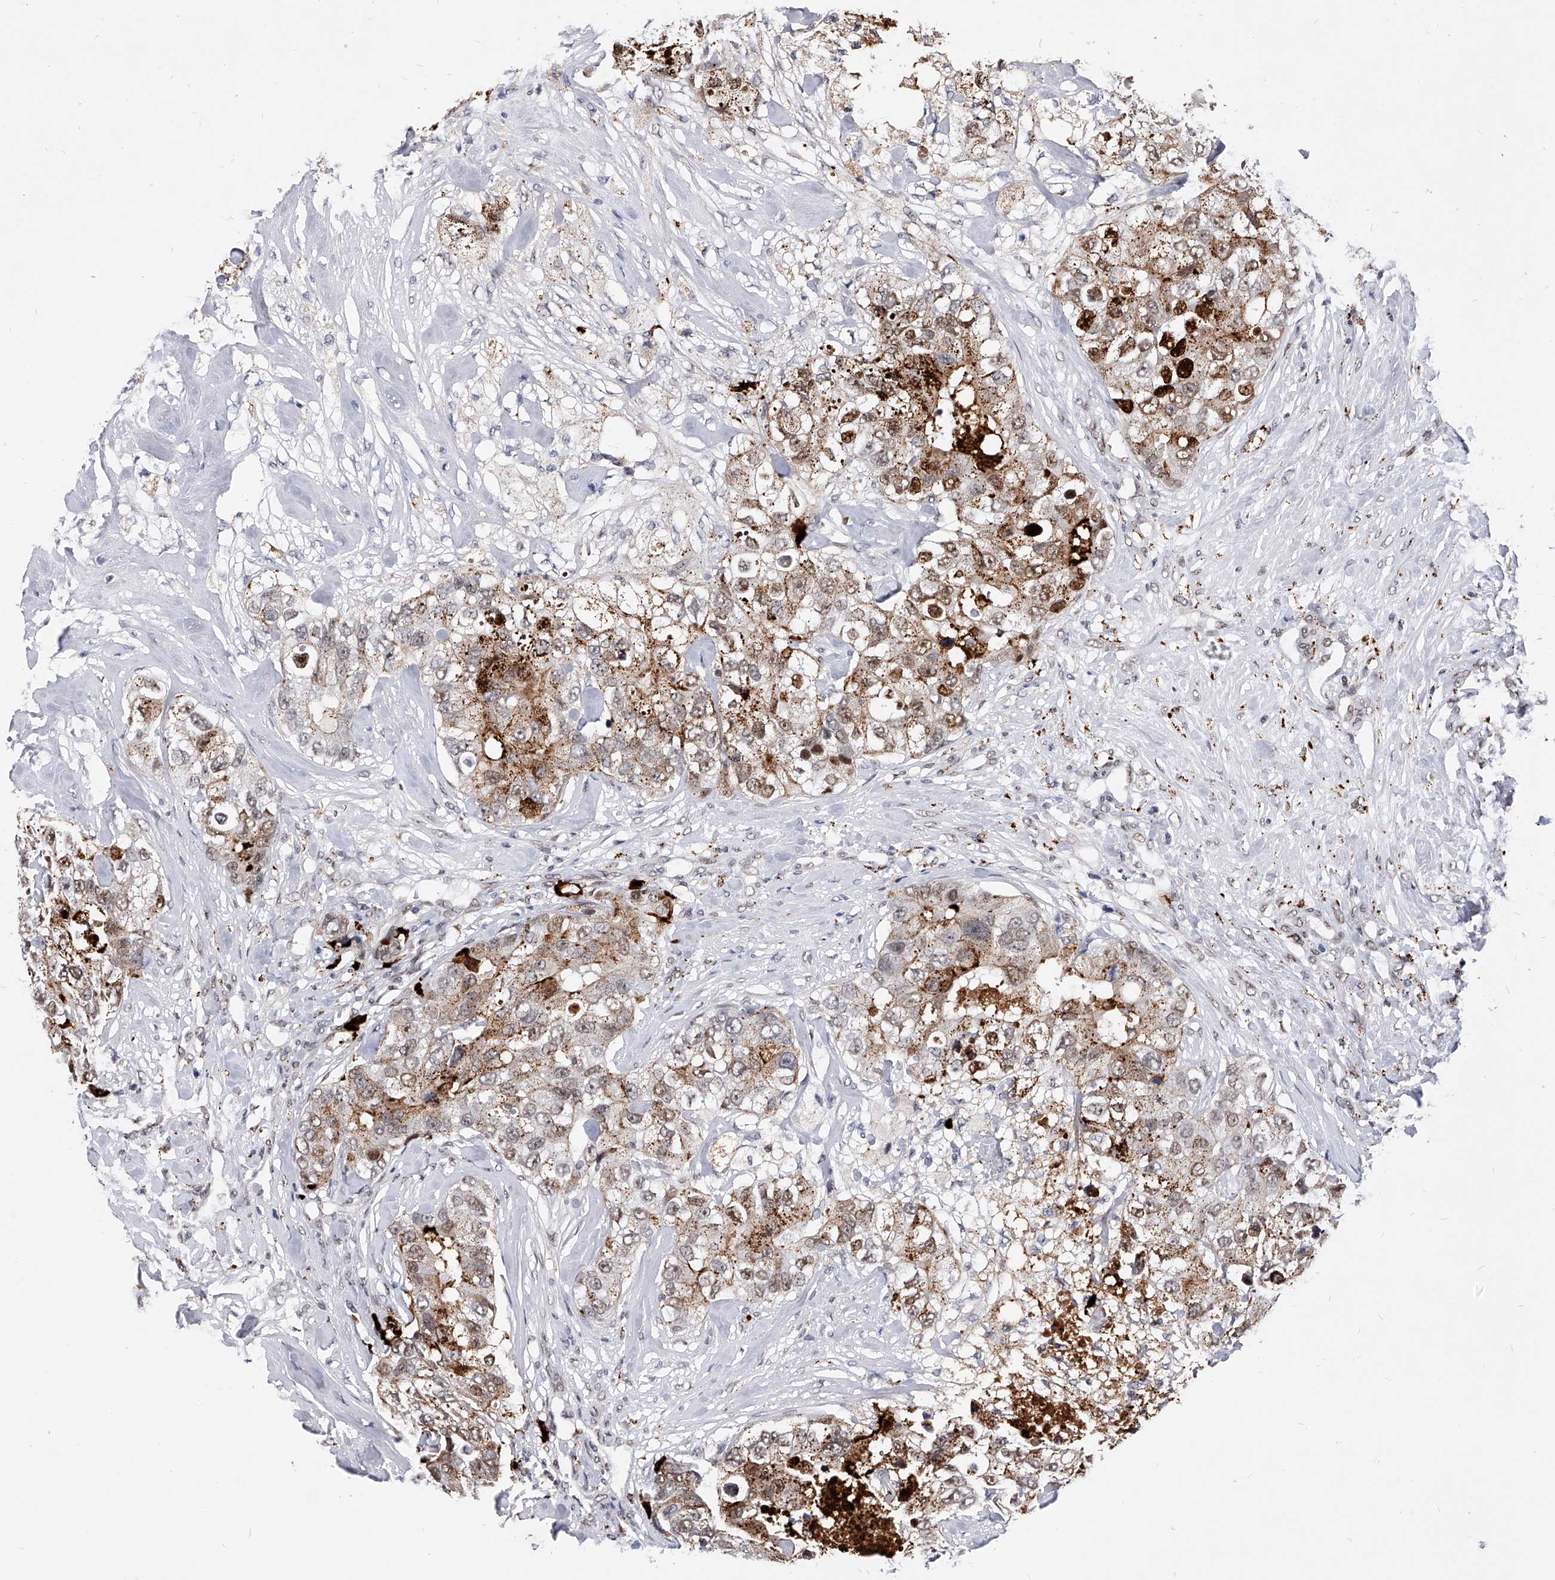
{"staining": {"intensity": "moderate", "quantity": ">75%", "location": "cytoplasmic/membranous,nuclear"}, "tissue": "breast cancer", "cell_type": "Tumor cells", "image_type": "cancer", "snomed": [{"axis": "morphology", "description": "Duct carcinoma"}, {"axis": "topography", "description": "Breast"}], "caption": "The histopathology image demonstrates staining of breast cancer, revealing moderate cytoplasmic/membranous and nuclear protein positivity (brown color) within tumor cells.", "gene": "TESK2", "patient": {"sex": "female", "age": 62}}